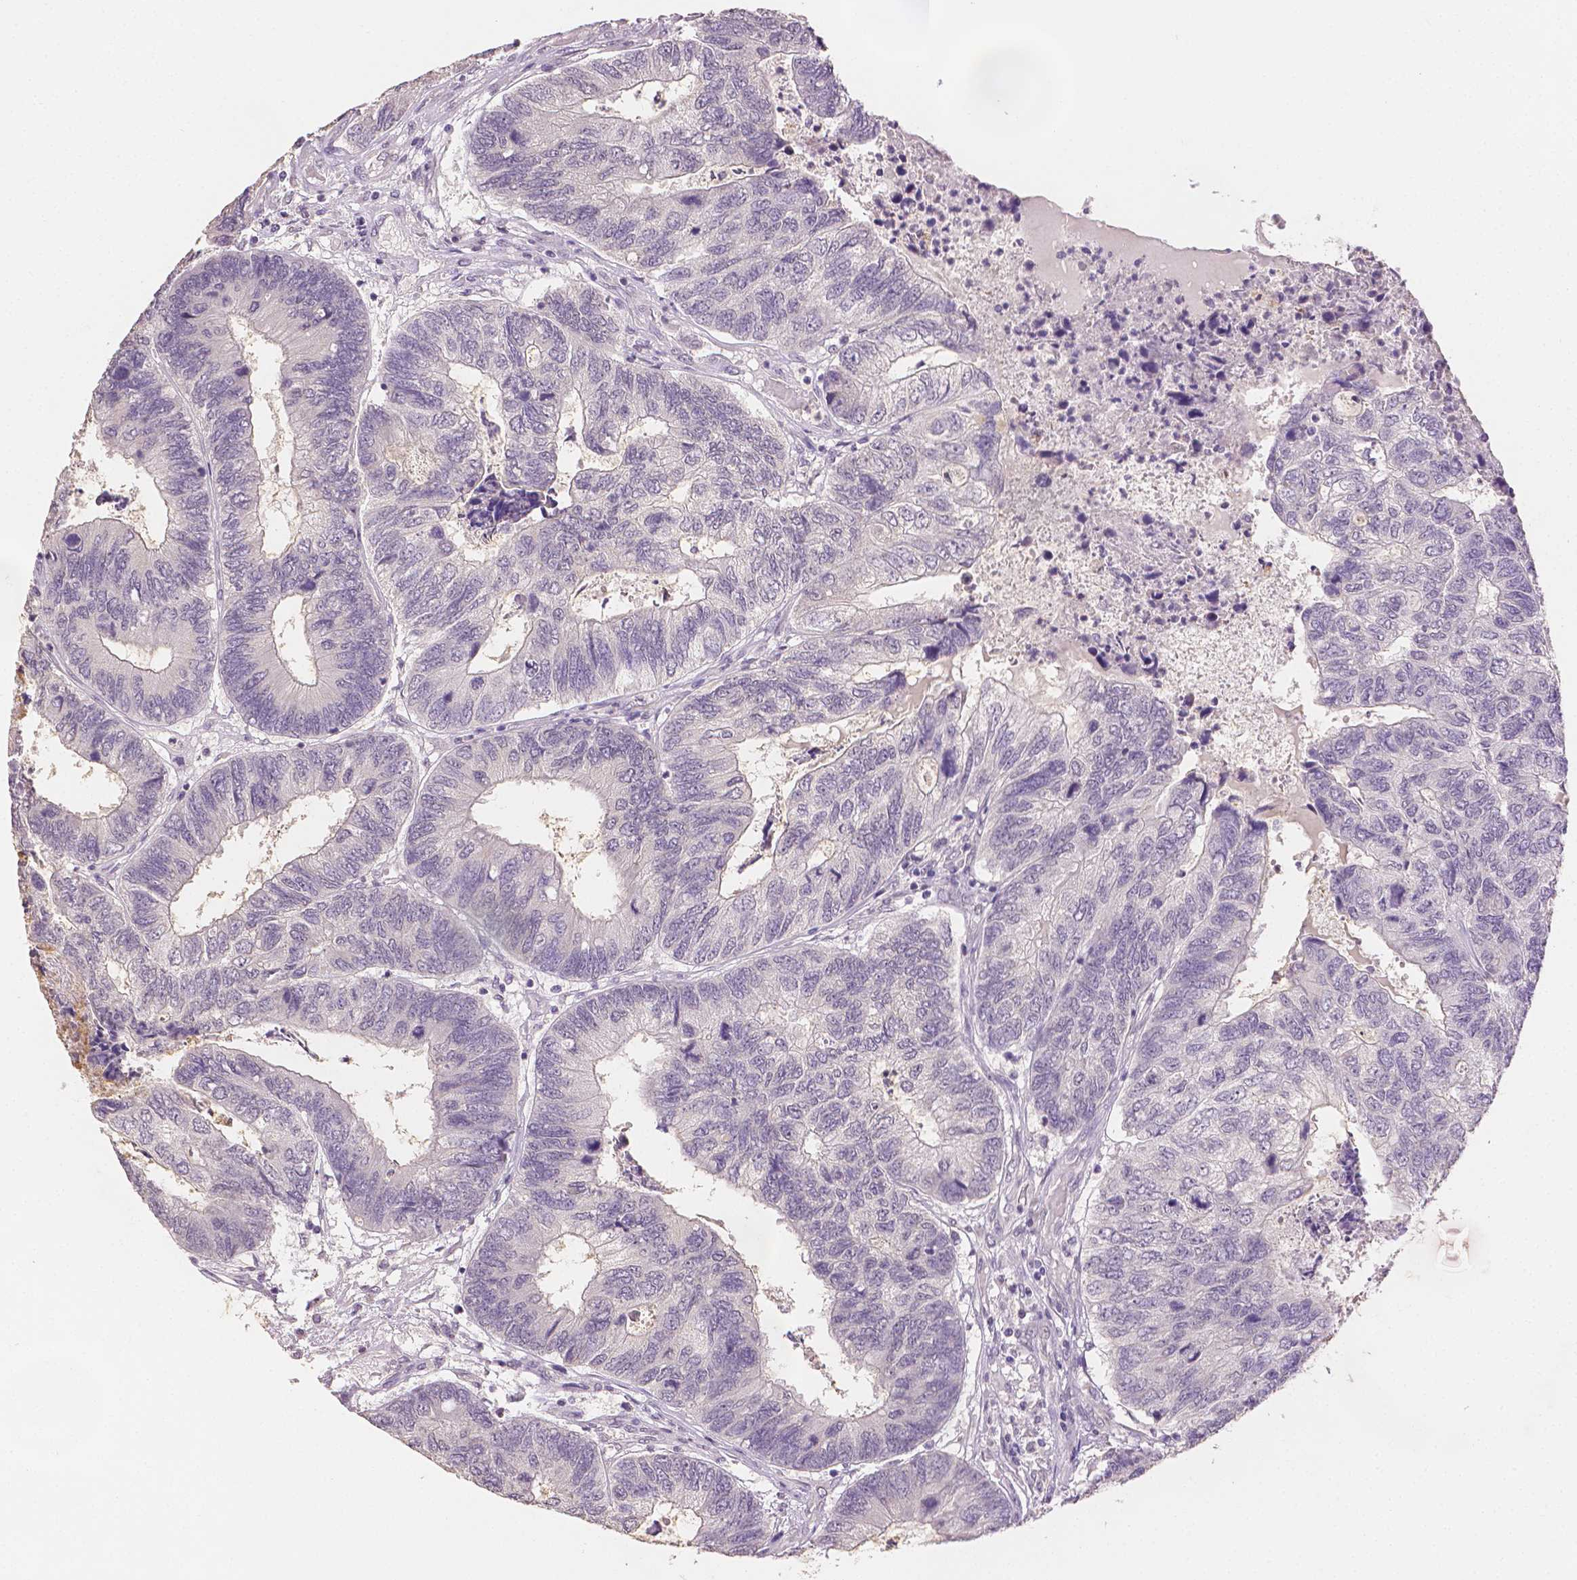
{"staining": {"intensity": "negative", "quantity": "none", "location": "none"}, "tissue": "colorectal cancer", "cell_type": "Tumor cells", "image_type": "cancer", "snomed": [{"axis": "morphology", "description": "Adenocarcinoma, NOS"}, {"axis": "topography", "description": "Colon"}], "caption": "Tumor cells are negative for brown protein staining in adenocarcinoma (colorectal).", "gene": "TGM1", "patient": {"sex": "female", "age": 67}}